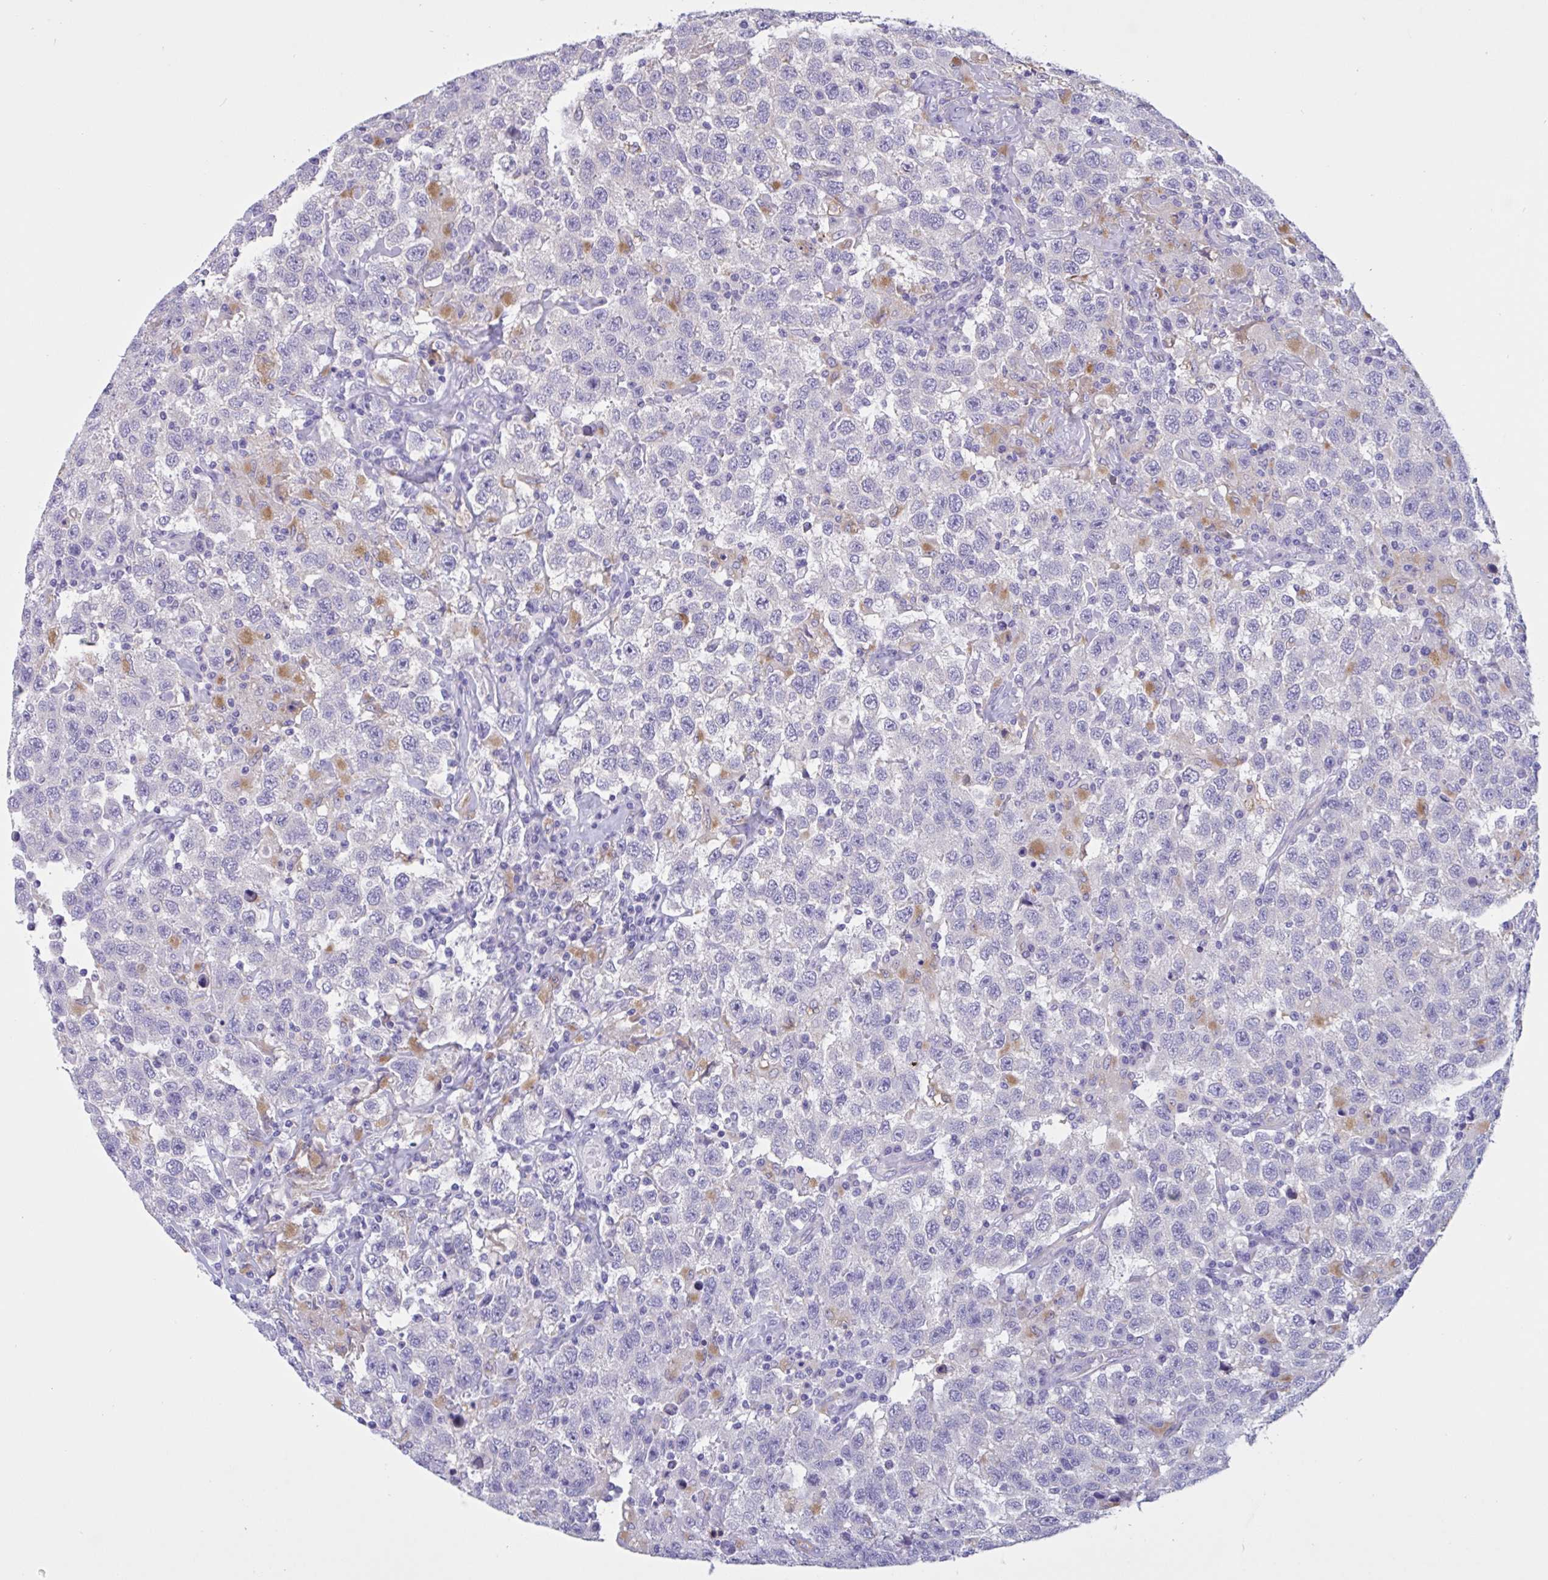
{"staining": {"intensity": "negative", "quantity": "none", "location": "none"}, "tissue": "testis cancer", "cell_type": "Tumor cells", "image_type": "cancer", "snomed": [{"axis": "morphology", "description": "Seminoma, NOS"}, {"axis": "topography", "description": "Testis"}], "caption": "An immunohistochemistry histopathology image of testis cancer (seminoma) is shown. There is no staining in tumor cells of testis cancer (seminoma).", "gene": "RPL22L1", "patient": {"sex": "male", "age": 41}}